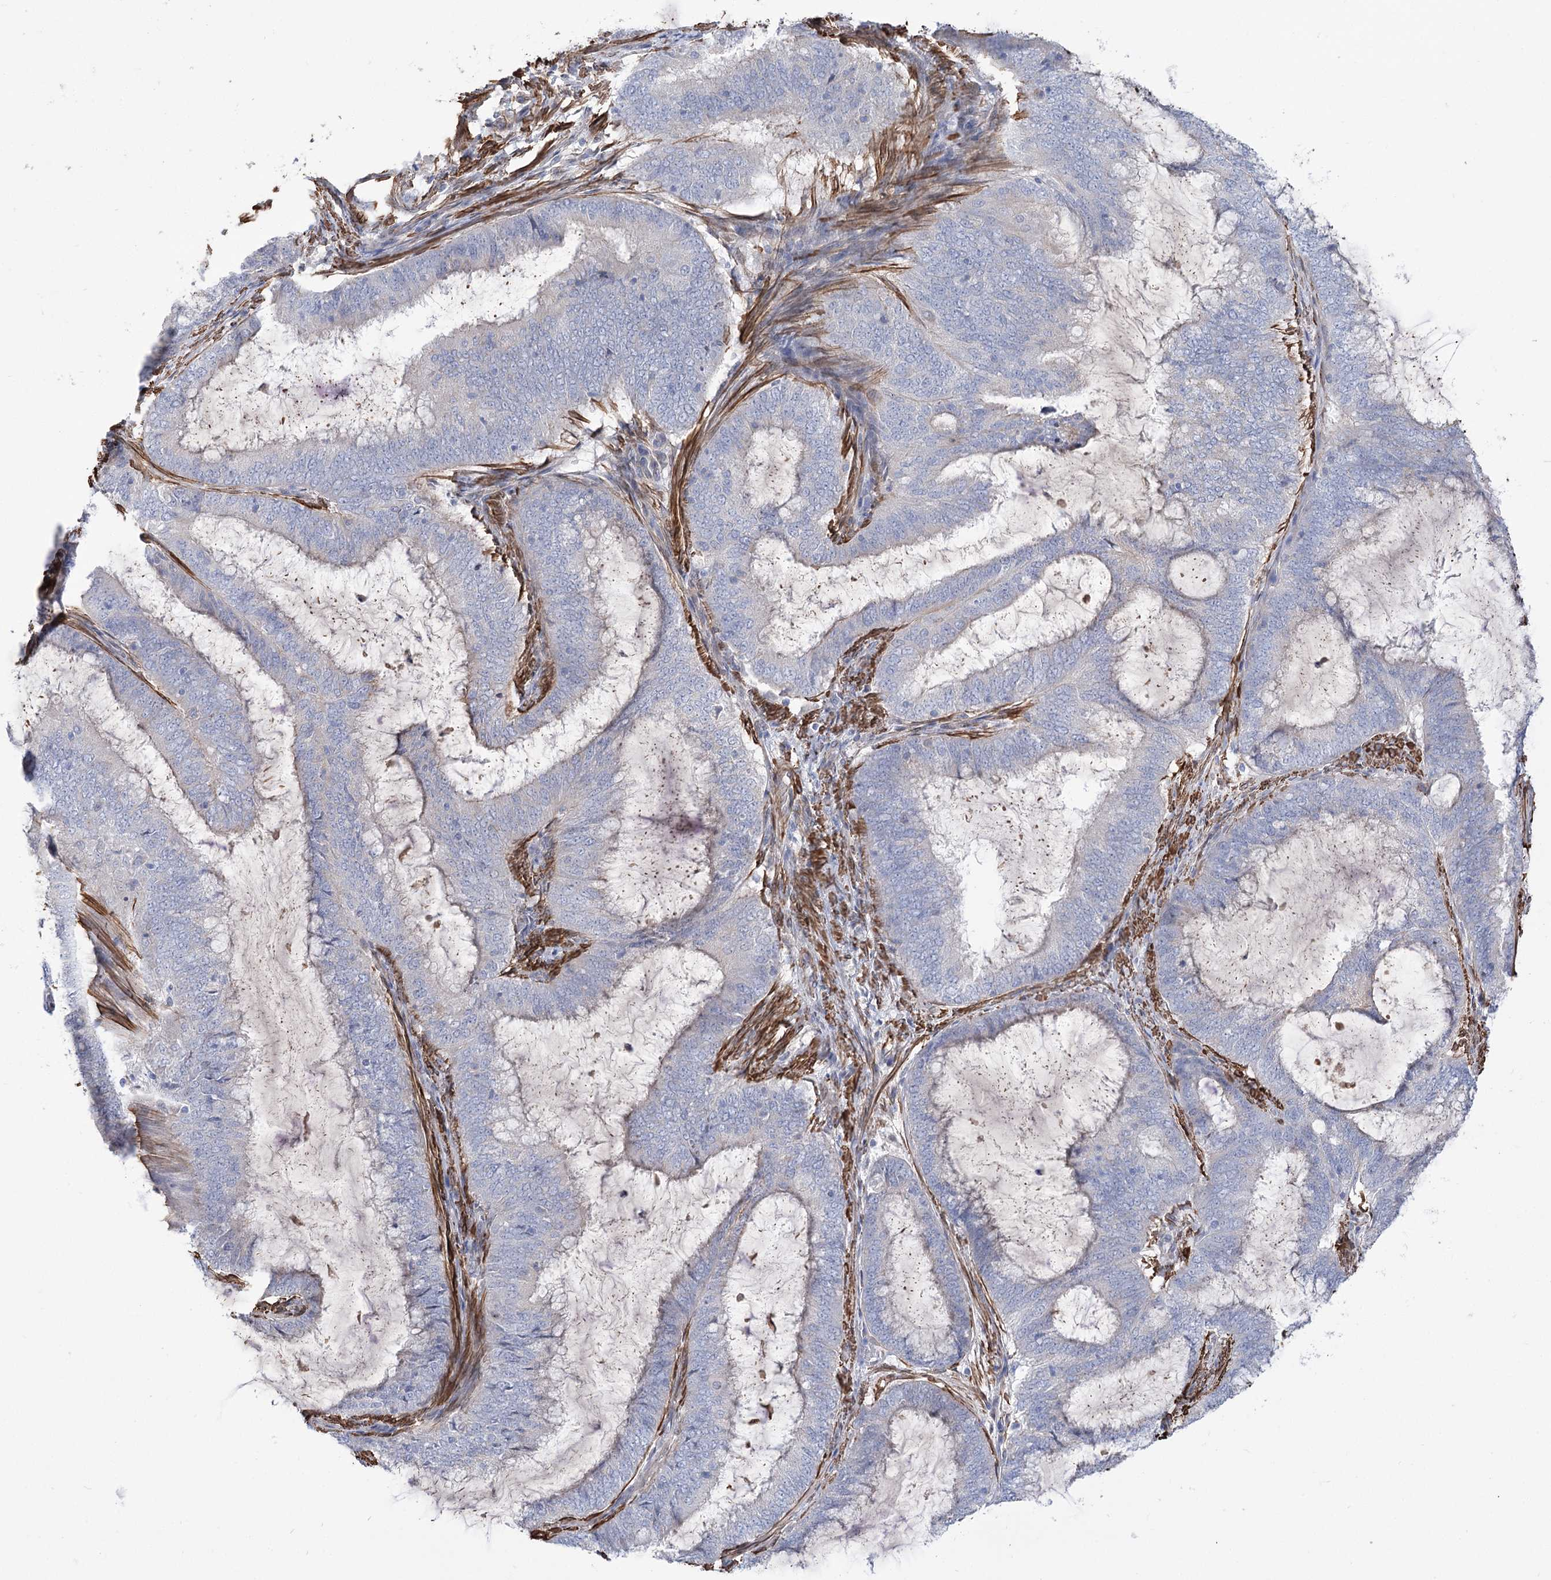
{"staining": {"intensity": "negative", "quantity": "none", "location": "none"}, "tissue": "endometrial cancer", "cell_type": "Tumor cells", "image_type": "cancer", "snomed": [{"axis": "morphology", "description": "Adenocarcinoma, NOS"}, {"axis": "topography", "description": "Endometrium"}], "caption": "Immunohistochemistry (IHC) of endometrial cancer (adenocarcinoma) shows no staining in tumor cells.", "gene": "WASHC3", "patient": {"sex": "female", "age": 51}}